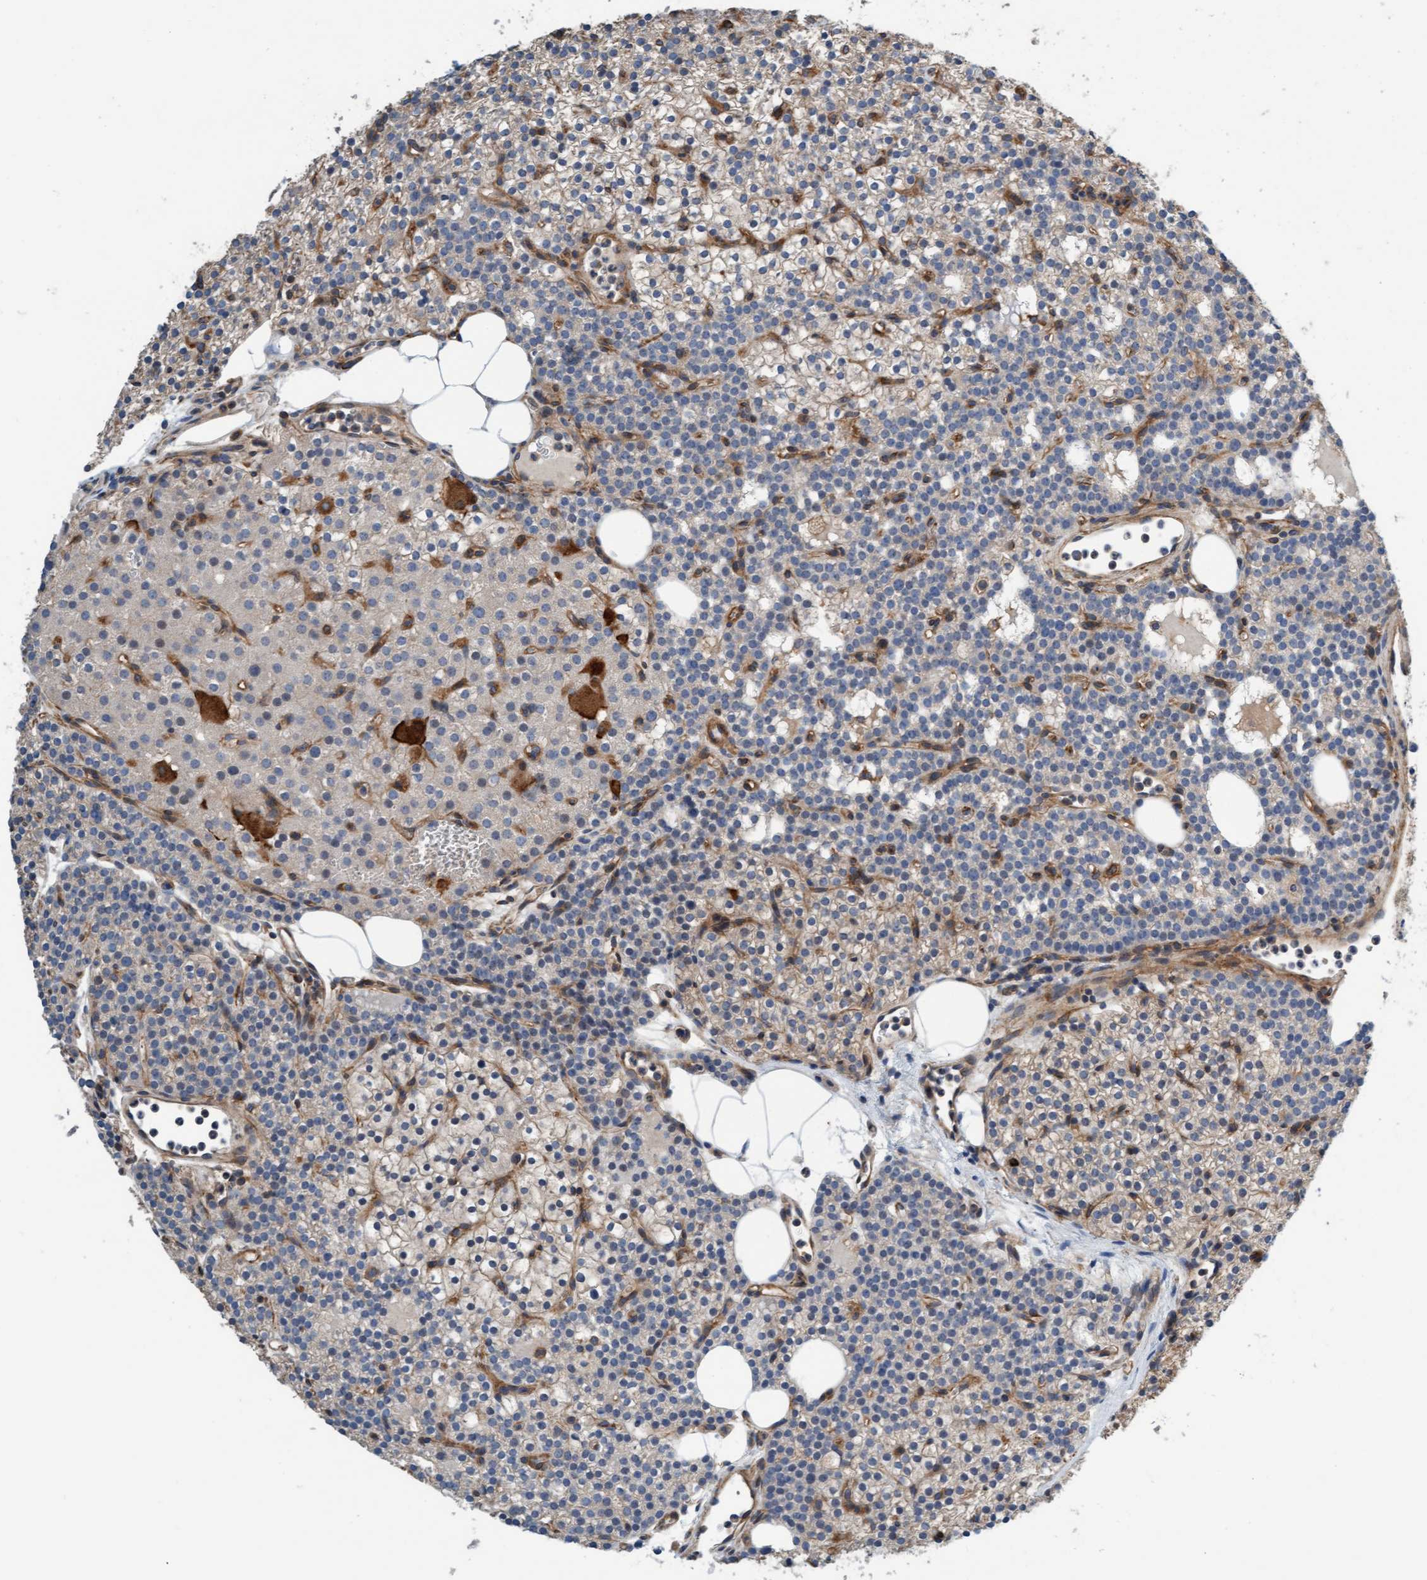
{"staining": {"intensity": "negative", "quantity": "none", "location": "none"}, "tissue": "parathyroid gland", "cell_type": "Glandular cells", "image_type": "normal", "snomed": [{"axis": "morphology", "description": "Normal tissue, NOS"}, {"axis": "morphology", "description": "Adenoma, NOS"}, {"axis": "topography", "description": "Parathyroid gland"}], "caption": "An IHC micrograph of normal parathyroid gland is shown. There is no staining in glandular cells of parathyroid gland.", "gene": "FMNL3", "patient": {"sex": "female", "age": 74}}